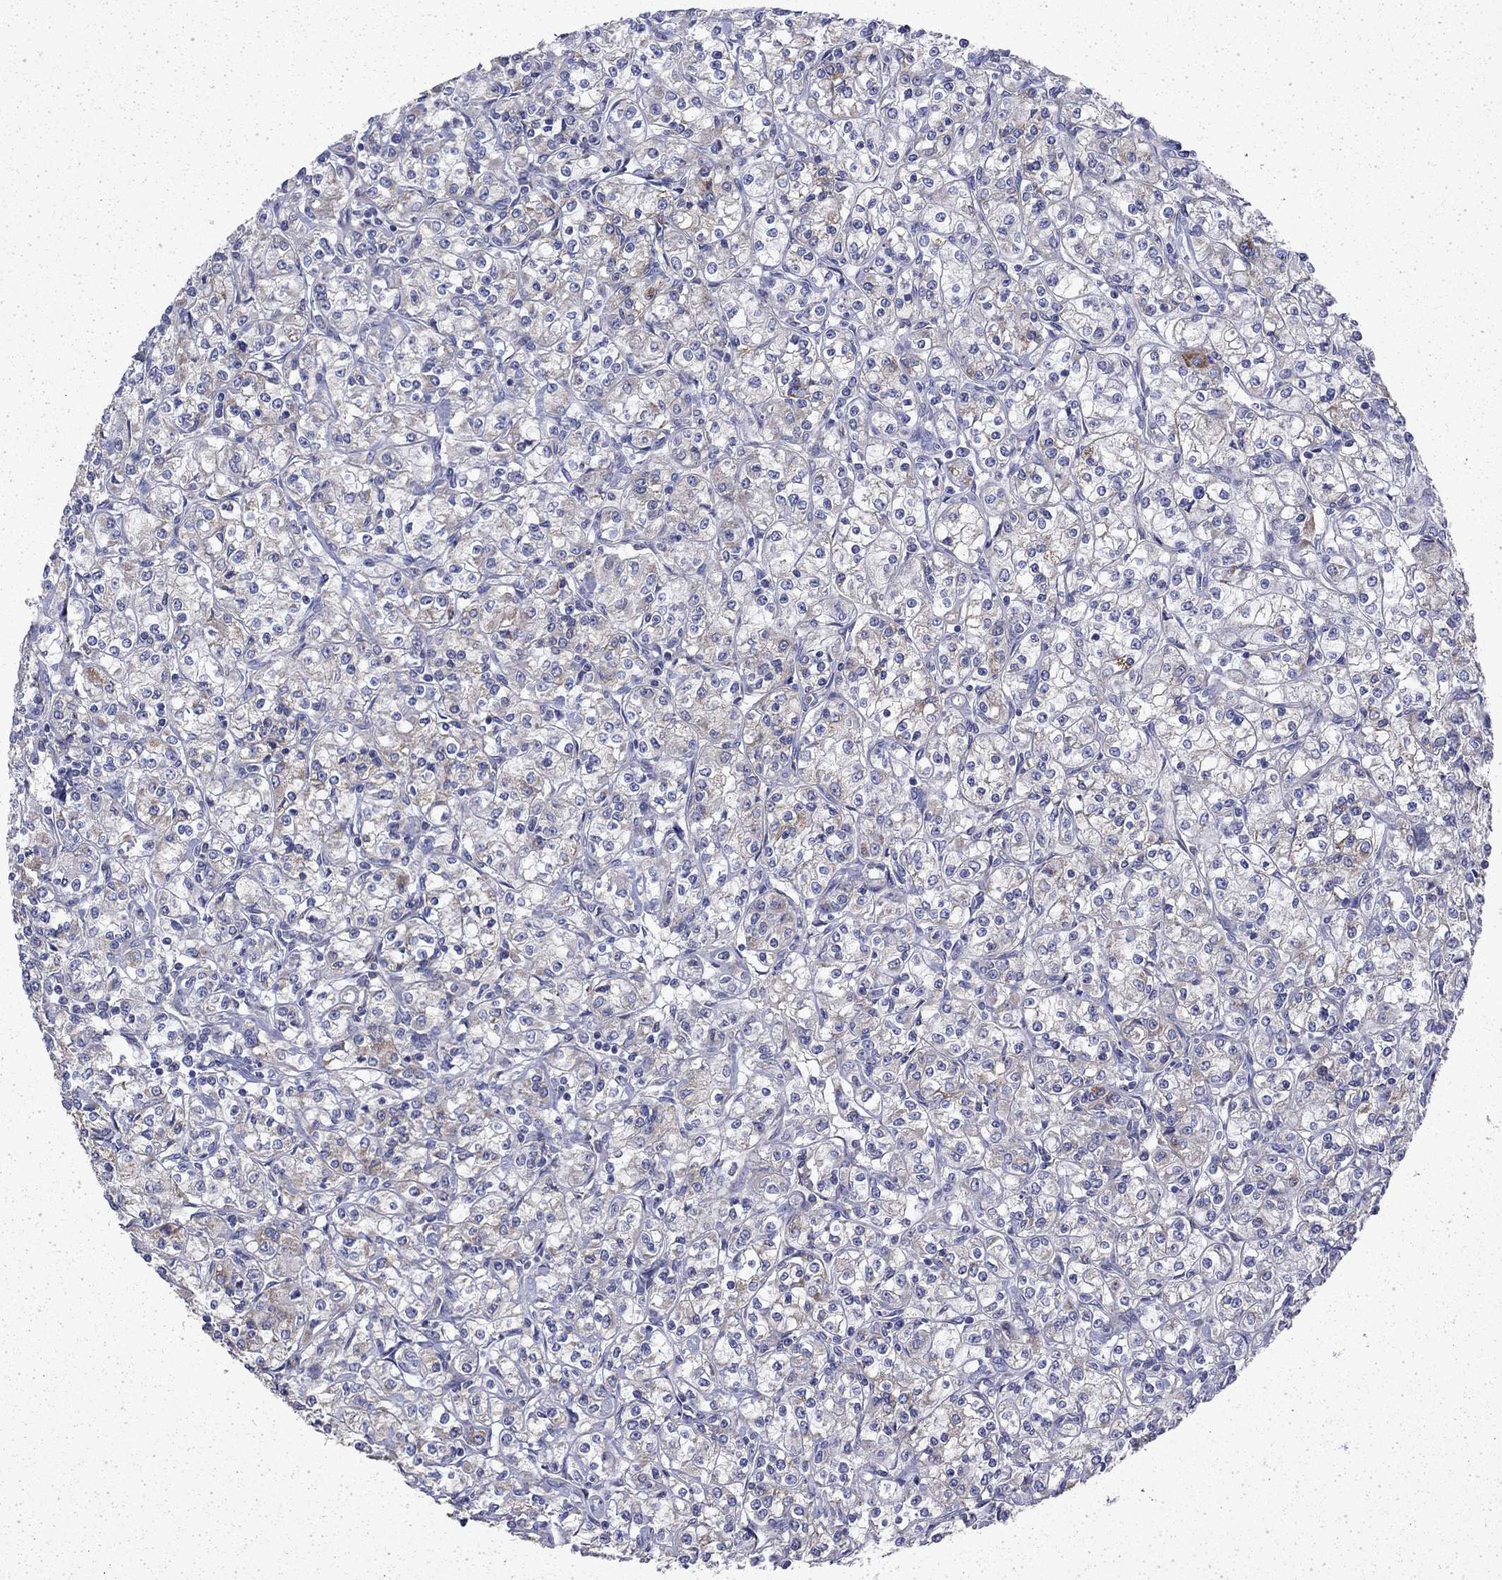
{"staining": {"intensity": "moderate", "quantity": "<25%", "location": "cytoplasmic/membranous"}, "tissue": "renal cancer", "cell_type": "Tumor cells", "image_type": "cancer", "snomed": [{"axis": "morphology", "description": "Adenocarcinoma, NOS"}, {"axis": "topography", "description": "Kidney"}], "caption": "A high-resolution micrograph shows immunohistochemistry staining of renal adenocarcinoma, which displays moderate cytoplasmic/membranous staining in about <25% of tumor cells.", "gene": "DTNA", "patient": {"sex": "male", "age": 77}}